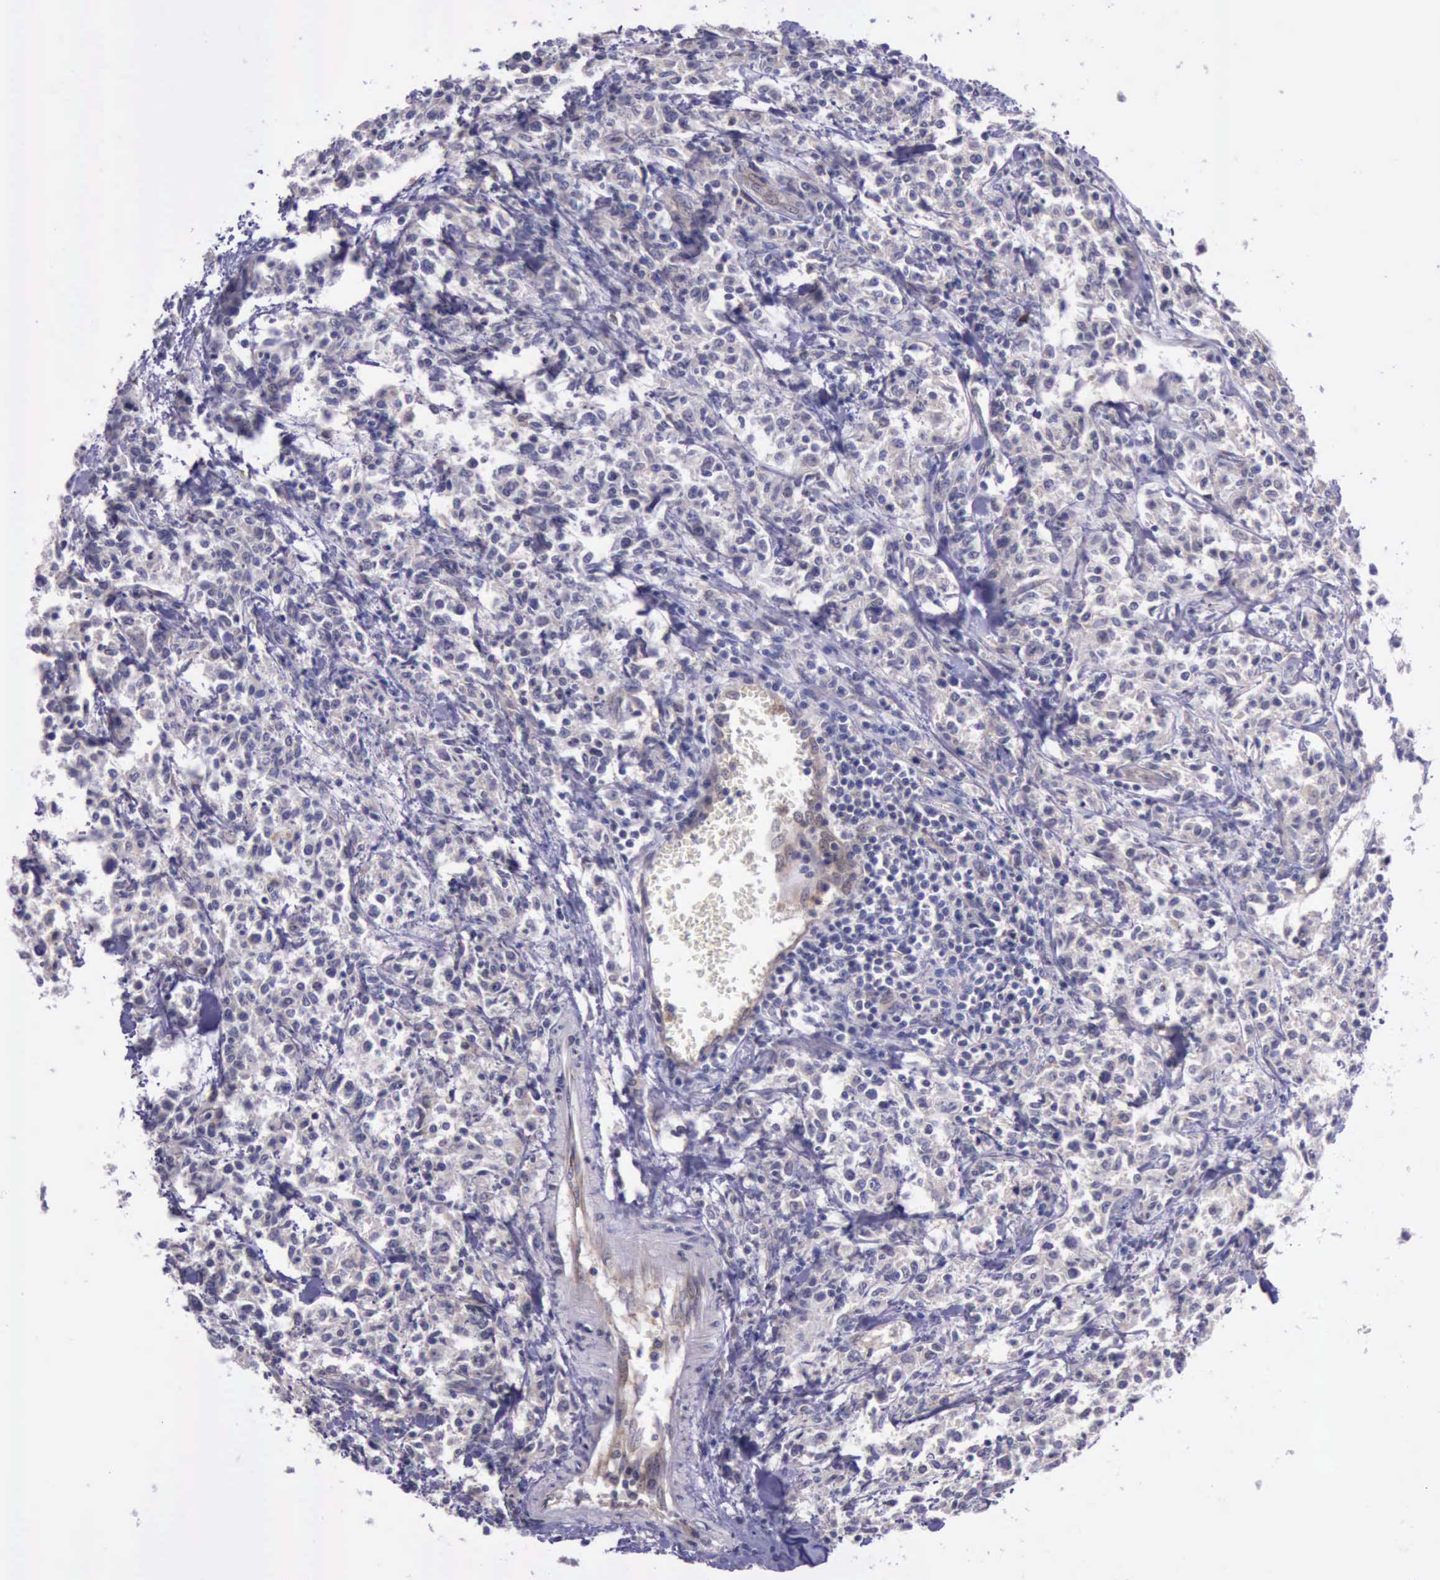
{"staining": {"intensity": "negative", "quantity": "none", "location": "none"}, "tissue": "lymphoma", "cell_type": "Tumor cells", "image_type": "cancer", "snomed": [{"axis": "morphology", "description": "Malignant lymphoma, non-Hodgkin's type, Low grade"}, {"axis": "topography", "description": "Small intestine"}], "caption": "Immunohistochemistry (IHC) micrograph of human lymphoma stained for a protein (brown), which demonstrates no positivity in tumor cells.", "gene": "PLEK2", "patient": {"sex": "female", "age": 59}}